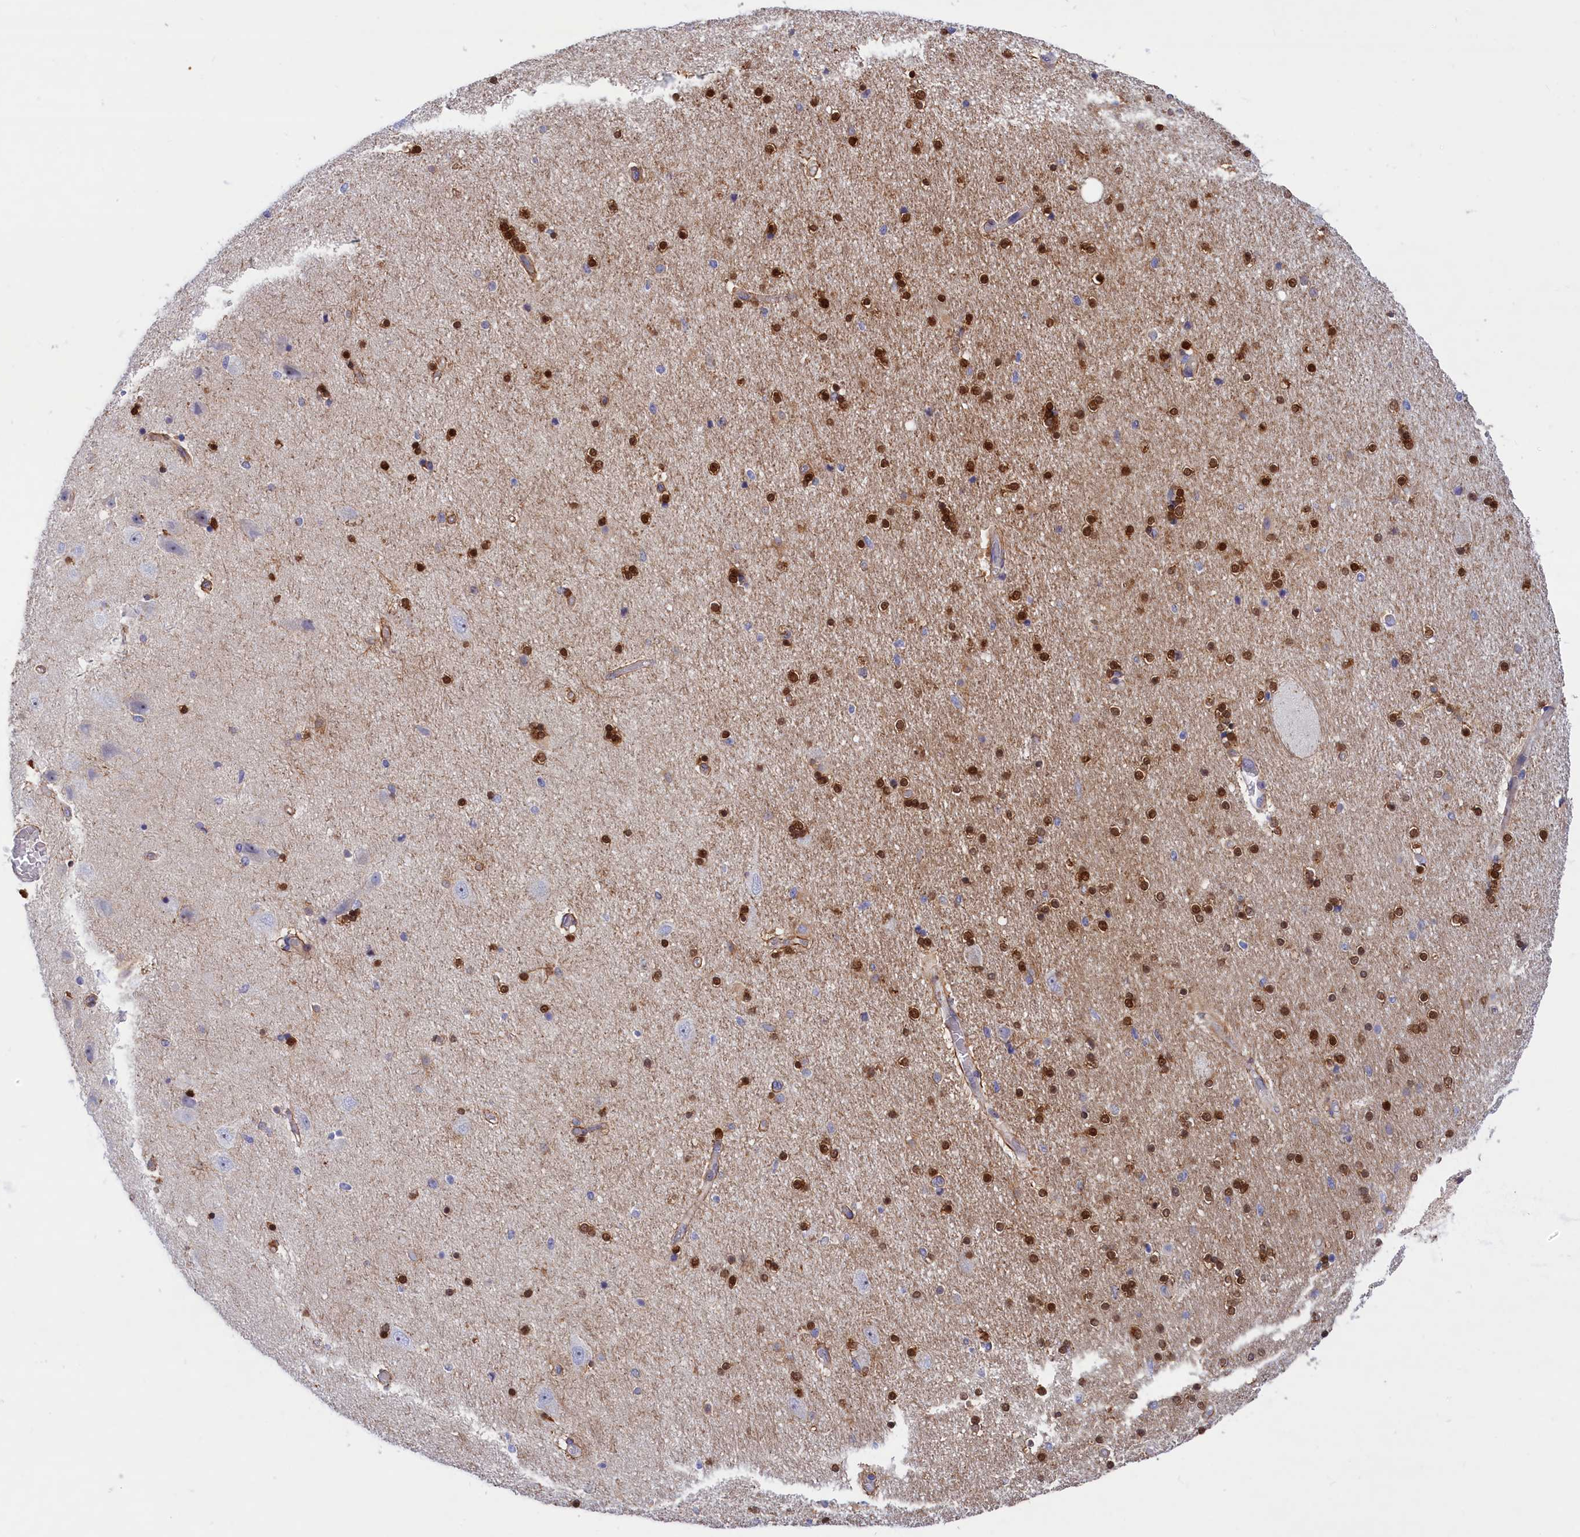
{"staining": {"intensity": "weak", "quantity": "25%-75%", "location": "nuclear"}, "tissue": "hippocampus", "cell_type": "Glial cells", "image_type": "normal", "snomed": [{"axis": "morphology", "description": "Normal tissue, NOS"}, {"axis": "topography", "description": "Hippocampus"}], "caption": "Glial cells reveal weak nuclear positivity in approximately 25%-75% of cells in benign hippocampus. The staining is performed using DAB (3,3'-diaminobenzidine) brown chromogen to label protein expression. The nuclei are counter-stained blue using hematoxylin.", "gene": "ABCC12", "patient": {"sex": "female", "age": 54}}